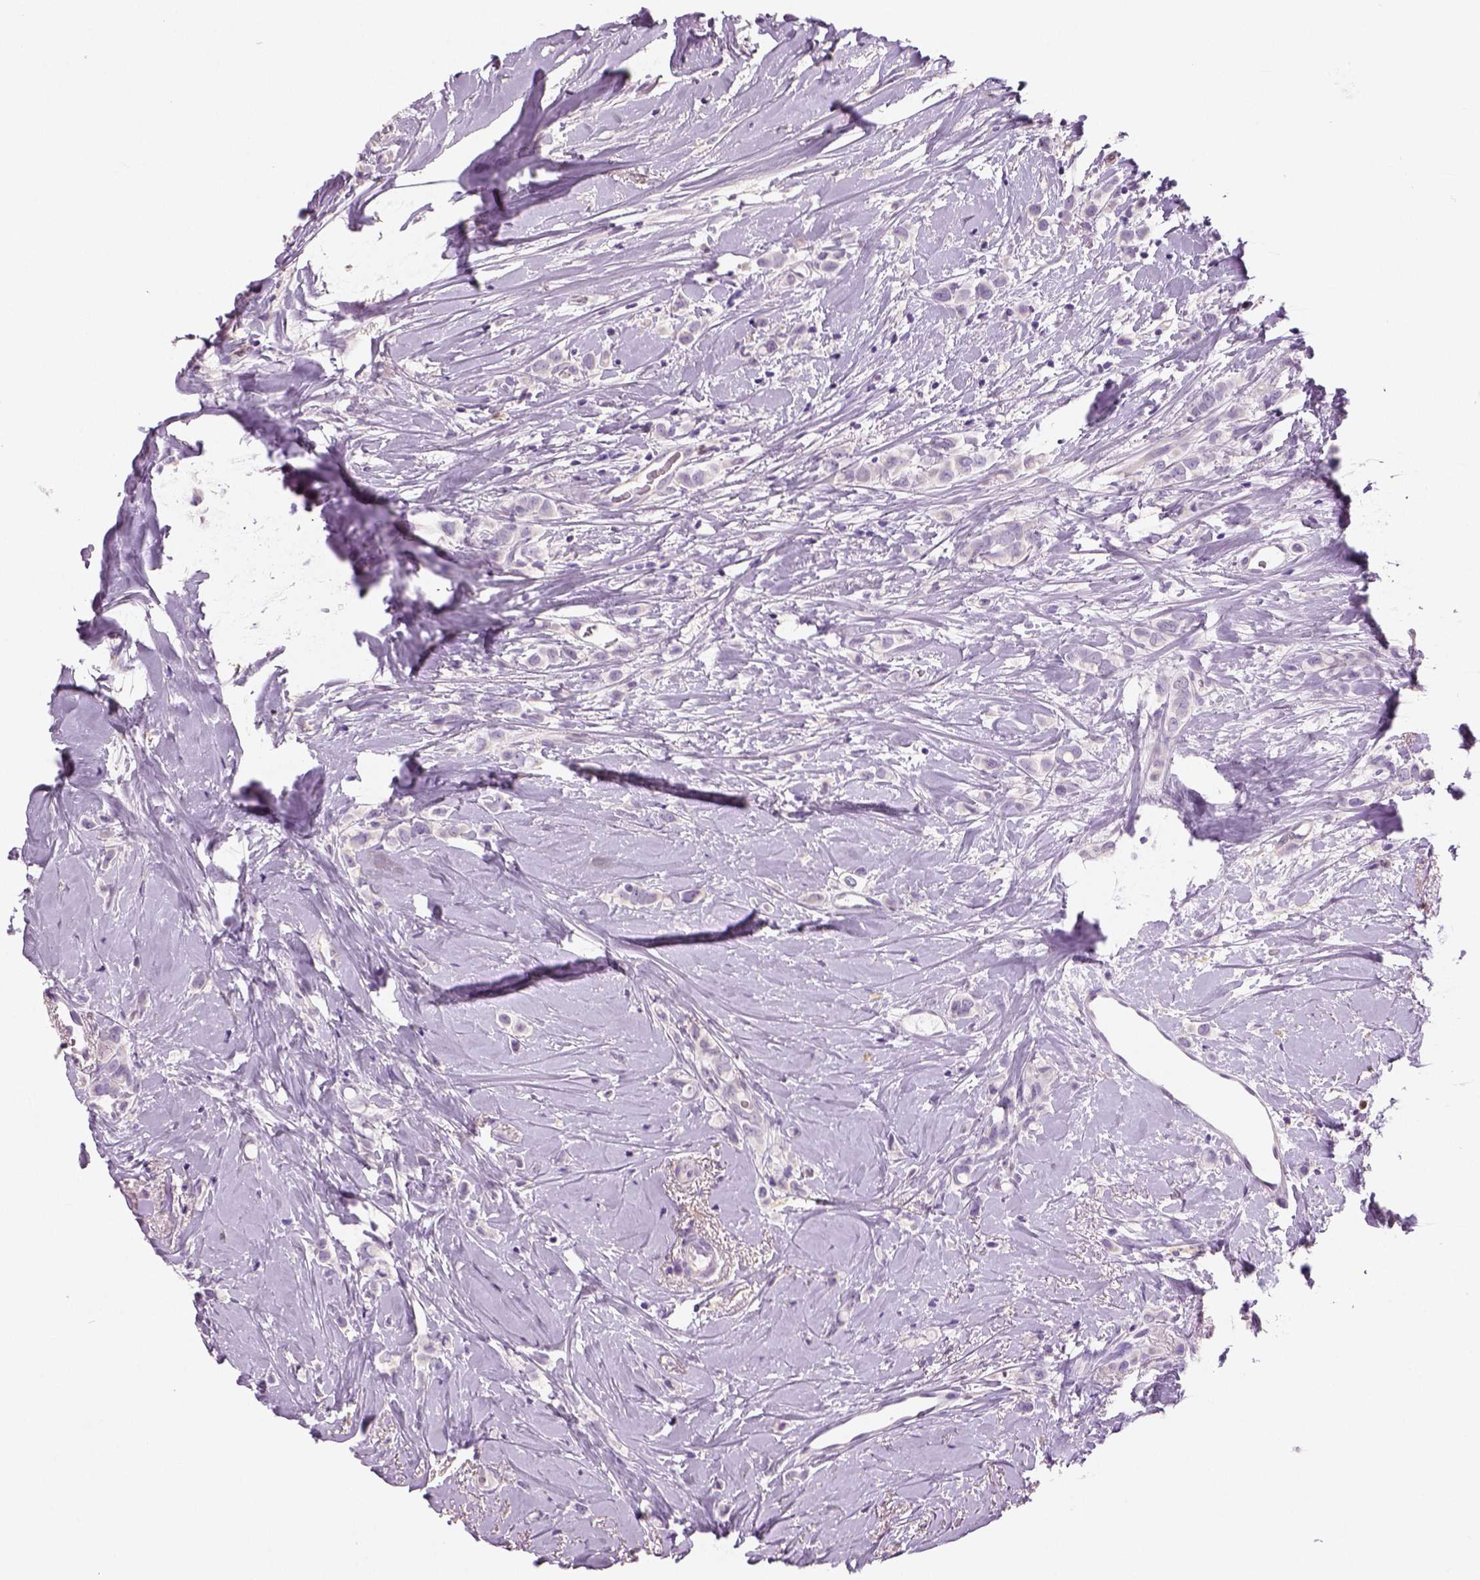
{"staining": {"intensity": "negative", "quantity": "none", "location": "none"}, "tissue": "breast cancer", "cell_type": "Tumor cells", "image_type": "cancer", "snomed": [{"axis": "morphology", "description": "Lobular carcinoma"}, {"axis": "topography", "description": "Breast"}], "caption": "The micrograph shows no staining of tumor cells in lobular carcinoma (breast).", "gene": "NECAB2", "patient": {"sex": "female", "age": 66}}